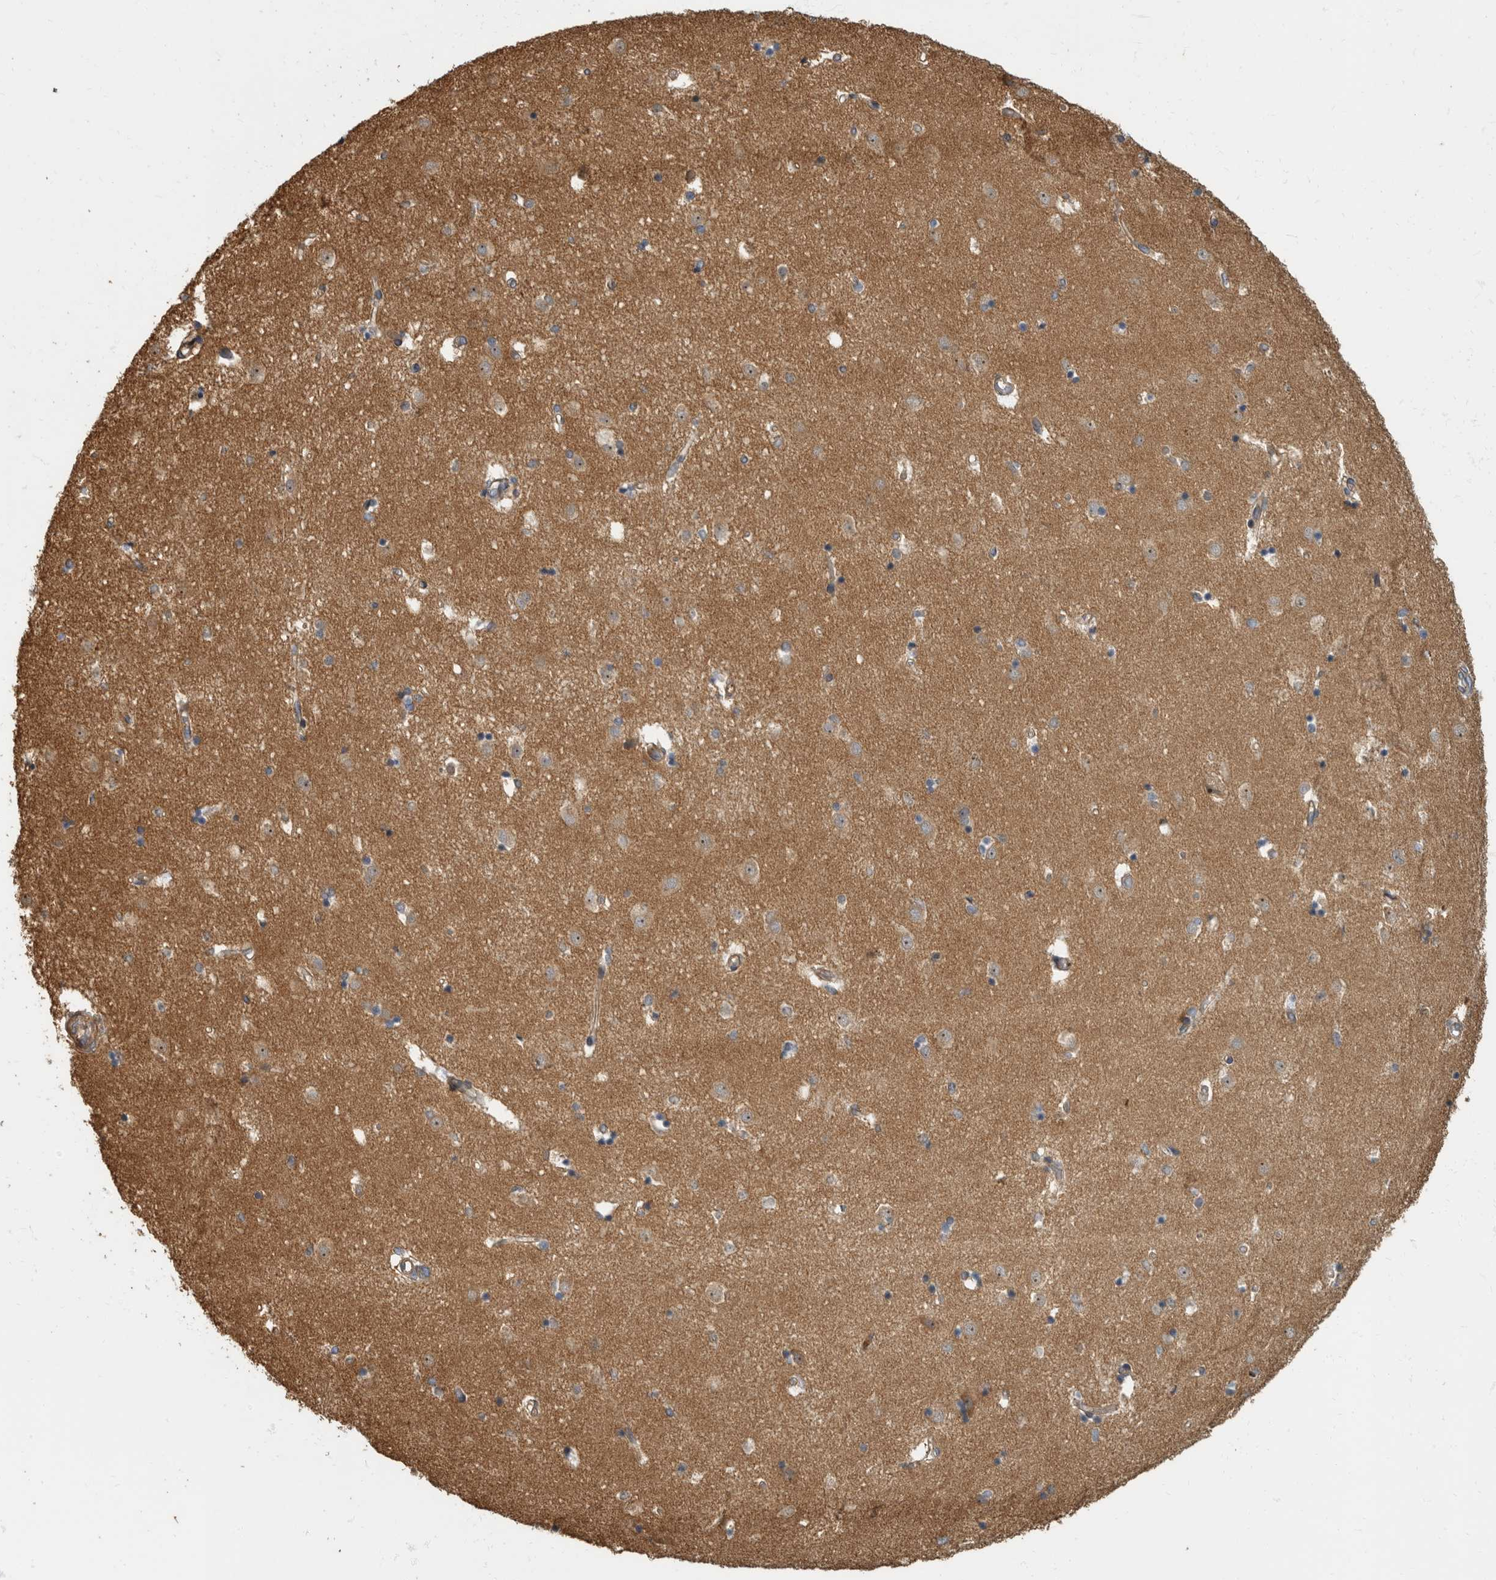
{"staining": {"intensity": "moderate", "quantity": "25%-75%", "location": "cytoplasmic/membranous"}, "tissue": "caudate", "cell_type": "Glial cells", "image_type": "normal", "snomed": [{"axis": "morphology", "description": "Normal tissue, NOS"}, {"axis": "topography", "description": "Lateral ventricle wall"}], "caption": "Unremarkable caudate displays moderate cytoplasmic/membranous positivity in about 25%-75% of glial cells.", "gene": "DAAM1", "patient": {"sex": "male", "age": 45}}